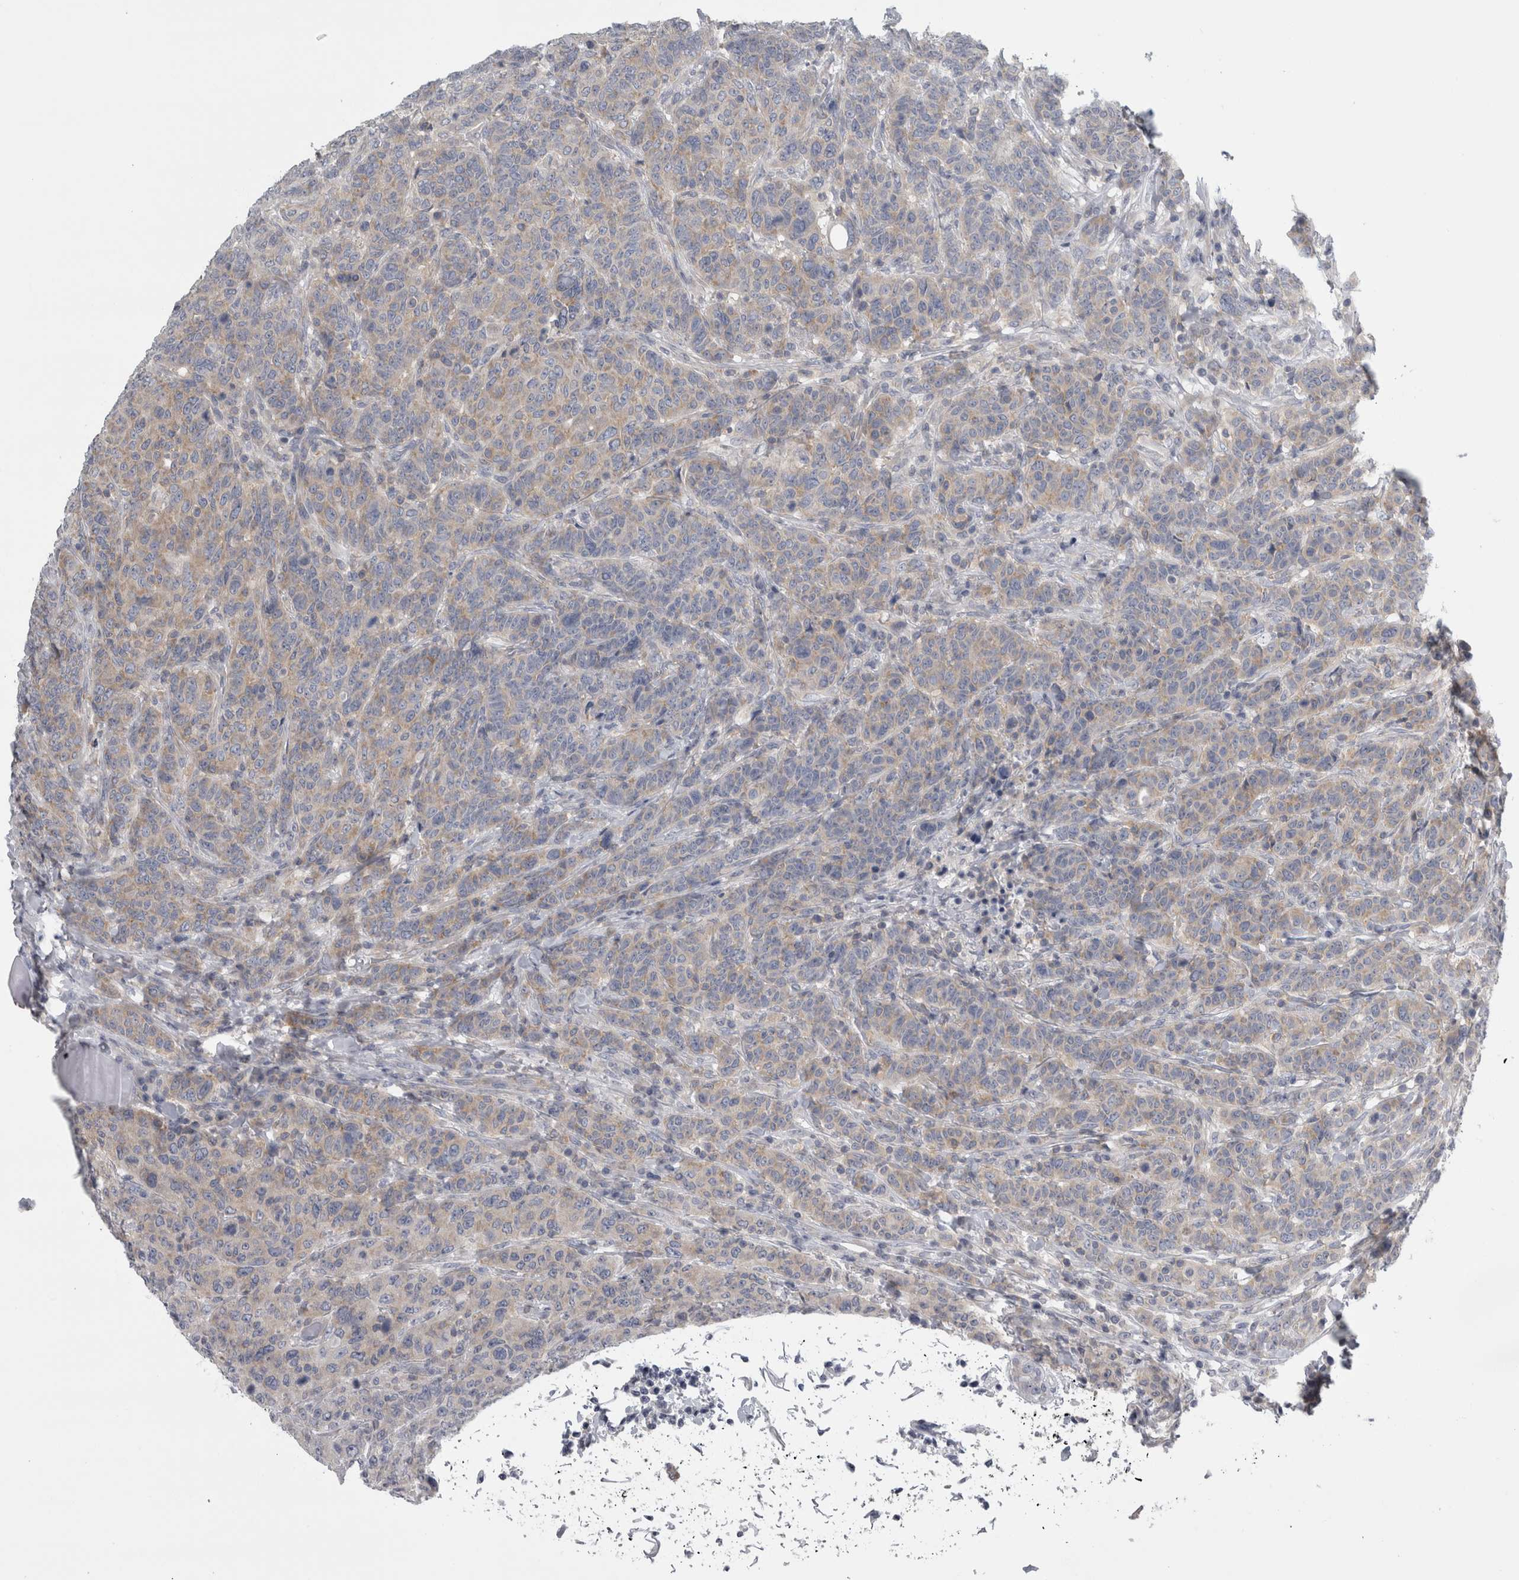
{"staining": {"intensity": "weak", "quantity": "25%-75%", "location": "cytoplasmic/membranous"}, "tissue": "breast cancer", "cell_type": "Tumor cells", "image_type": "cancer", "snomed": [{"axis": "morphology", "description": "Duct carcinoma"}, {"axis": "topography", "description": "Breast"}], "caption": "This micrograph demonstrates immunohistochemistry staining of human breast cancer (invasive ductal carcinoma), with low weak cytoplasmic/membranous staining in approximately 25%-75% of tumor cells.", "gene": "PRRC2C", "patient": {"sex": "female", "age": 37}}